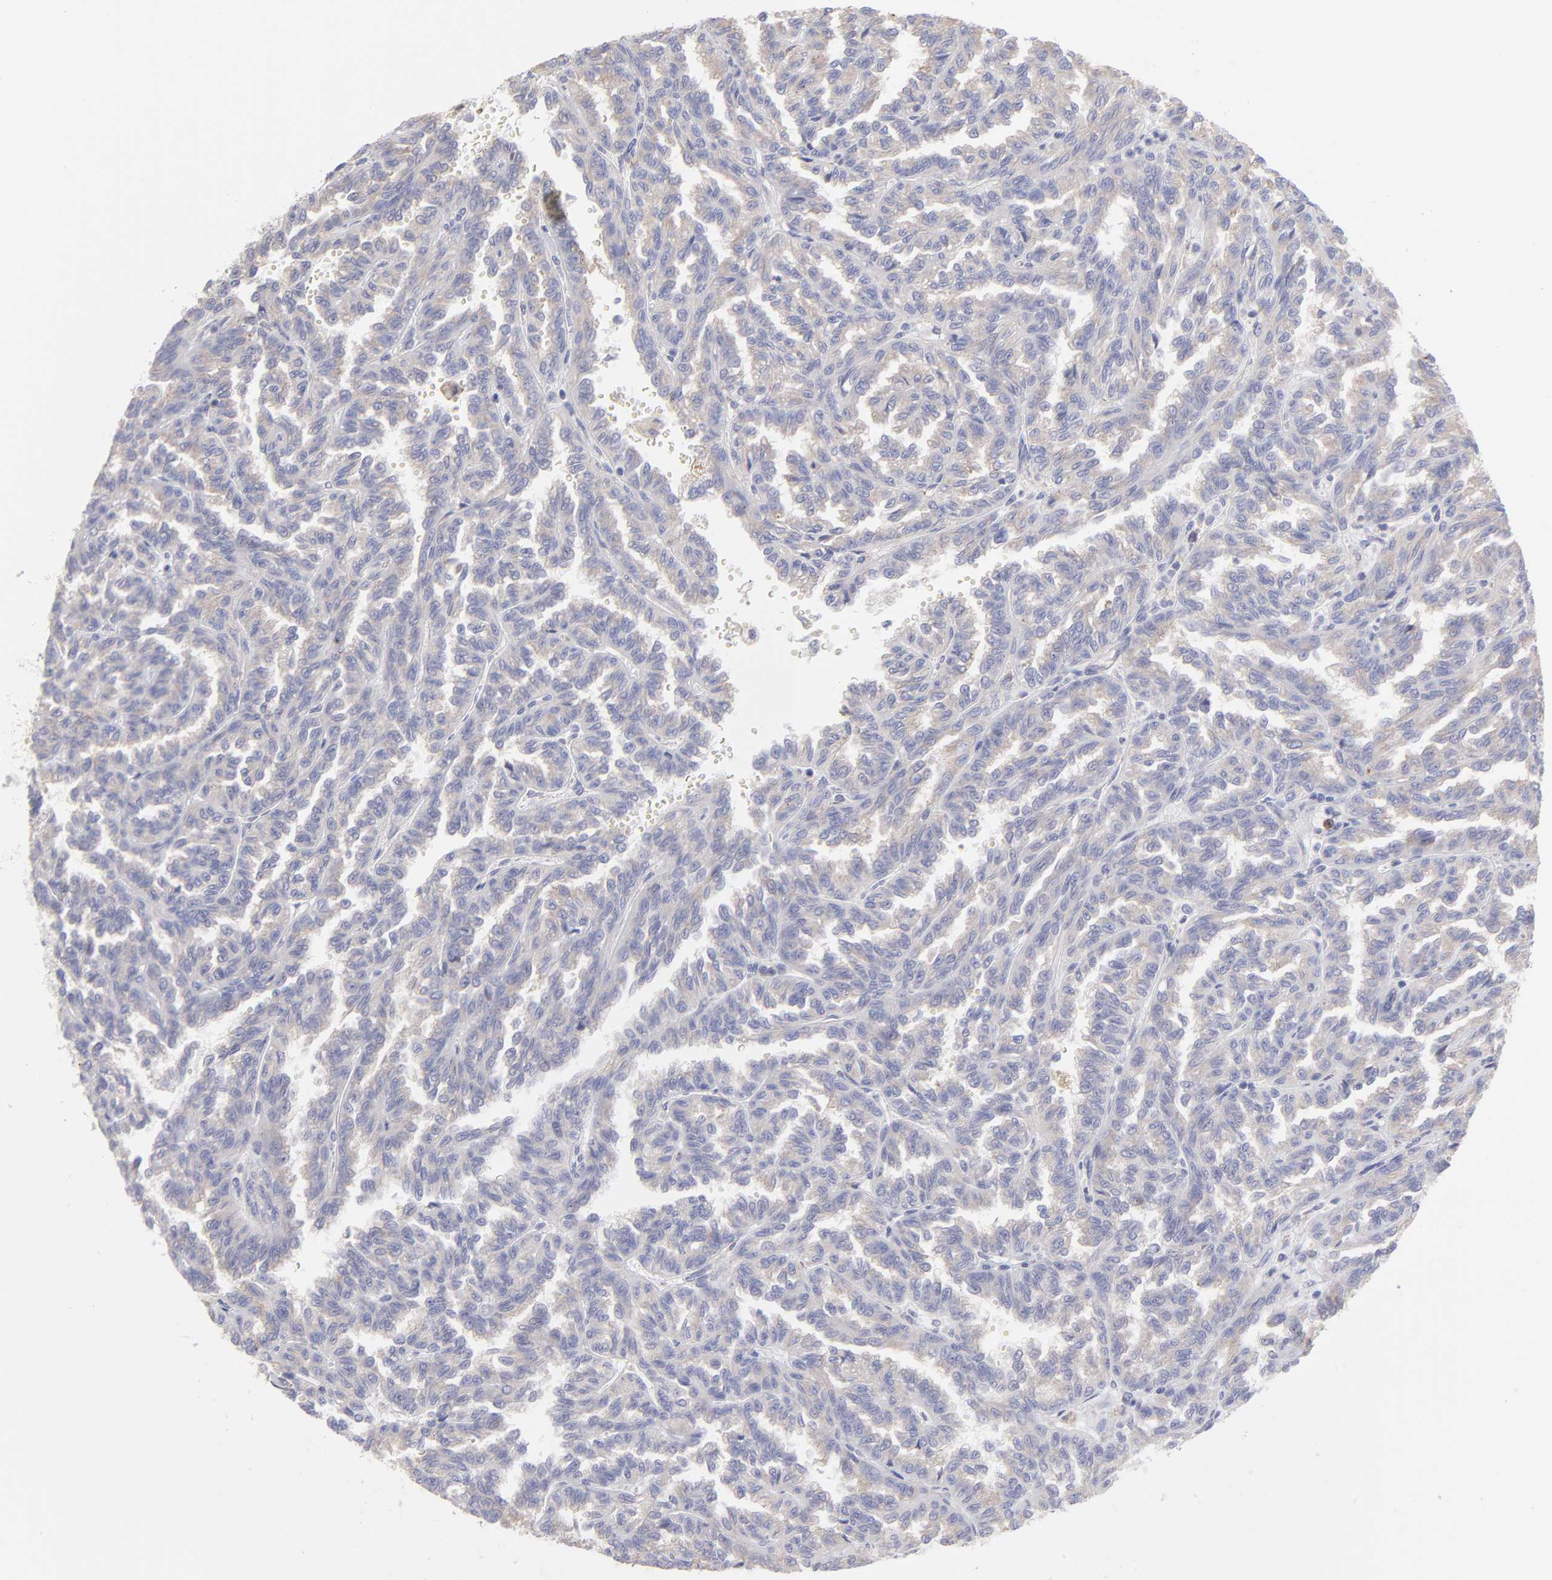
{"staining": {"intensity": "negative", "quantity": "none", "location": "none"}, "tissue": "renal cancer", "cell_type": "Tumor cells", "image_type": "cancer", "snomed": [{"axis": "morphology", "description": "Inflammation, NOS"}, {"axis": "morphology", "description": "Adenocarcinoma, NOS"}, {"axis": "topography", "description": "Kidney"}], "caption": "High power microscopy image of an immunohistochemistry (IHC) image of renal cancer, revealing no significant positivity in tumor cells.", "gene": "RPLP0", "patient": {"sex": "male", "age": 68}}